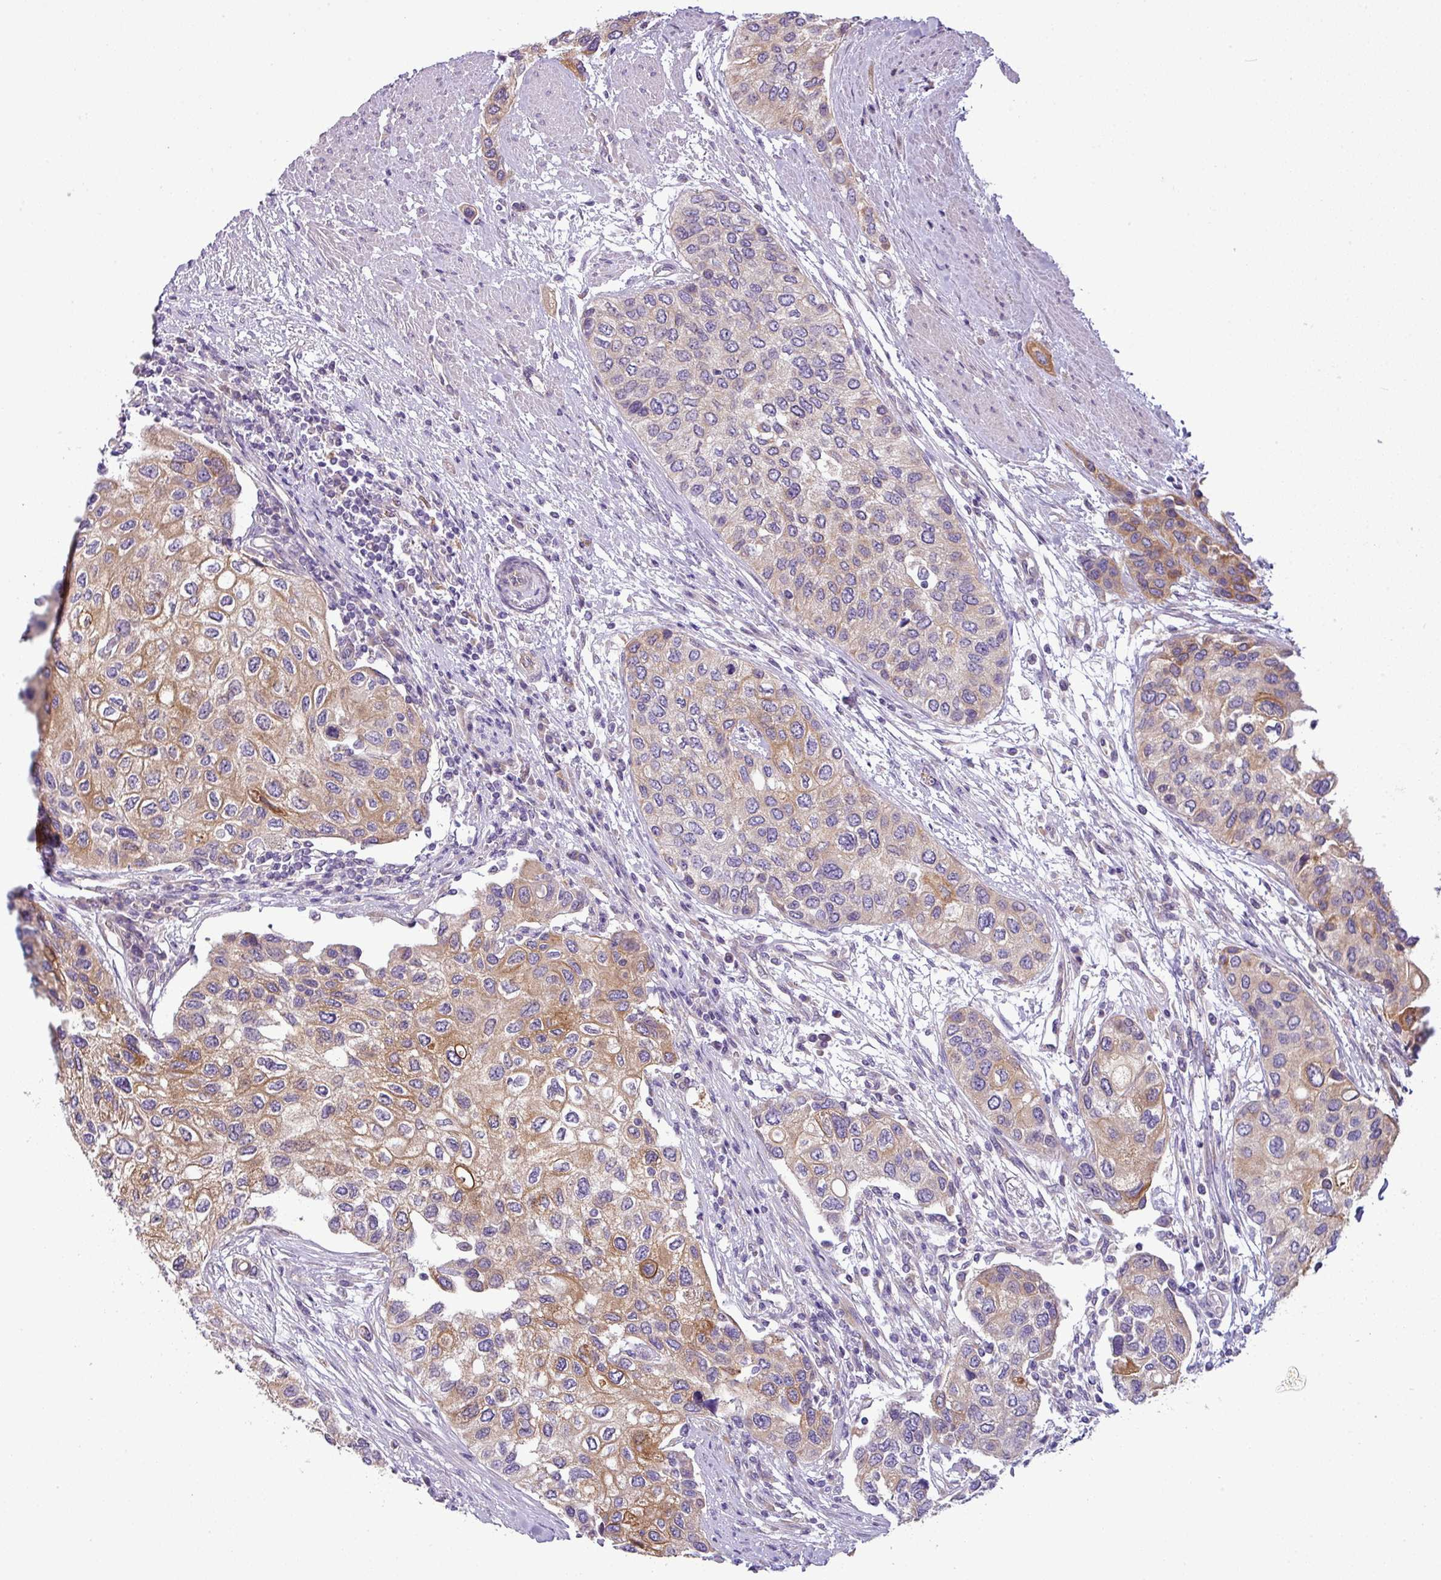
{"staining": {"intensity": "moderate", "quantity": "25%-75%", "location": "cytoplasmic/membranous"}, "tissue": "urothelial cancer", "cell_type": "Tumor cells", "image_type": "cancer", "snomed": [{"axis": "morphology", "description": "Normal tissue, NOS"}, {"axis": "morphology", "description": "Urothelial carcinoma, High grade"}, {"axis": "topography", "description": "Vascular tissue"}, {"axis": "topography", "description": "Urinary bladder"}], "caption": "Tumor cells reveal medium levels of moderate cytoplasmic/membranous expression in approximately 25%-75% of cells in human high-grade urothelial carcinoma.", "gene": "TOR1AIP2", "patient": {"sex": "female", "age": 56}}